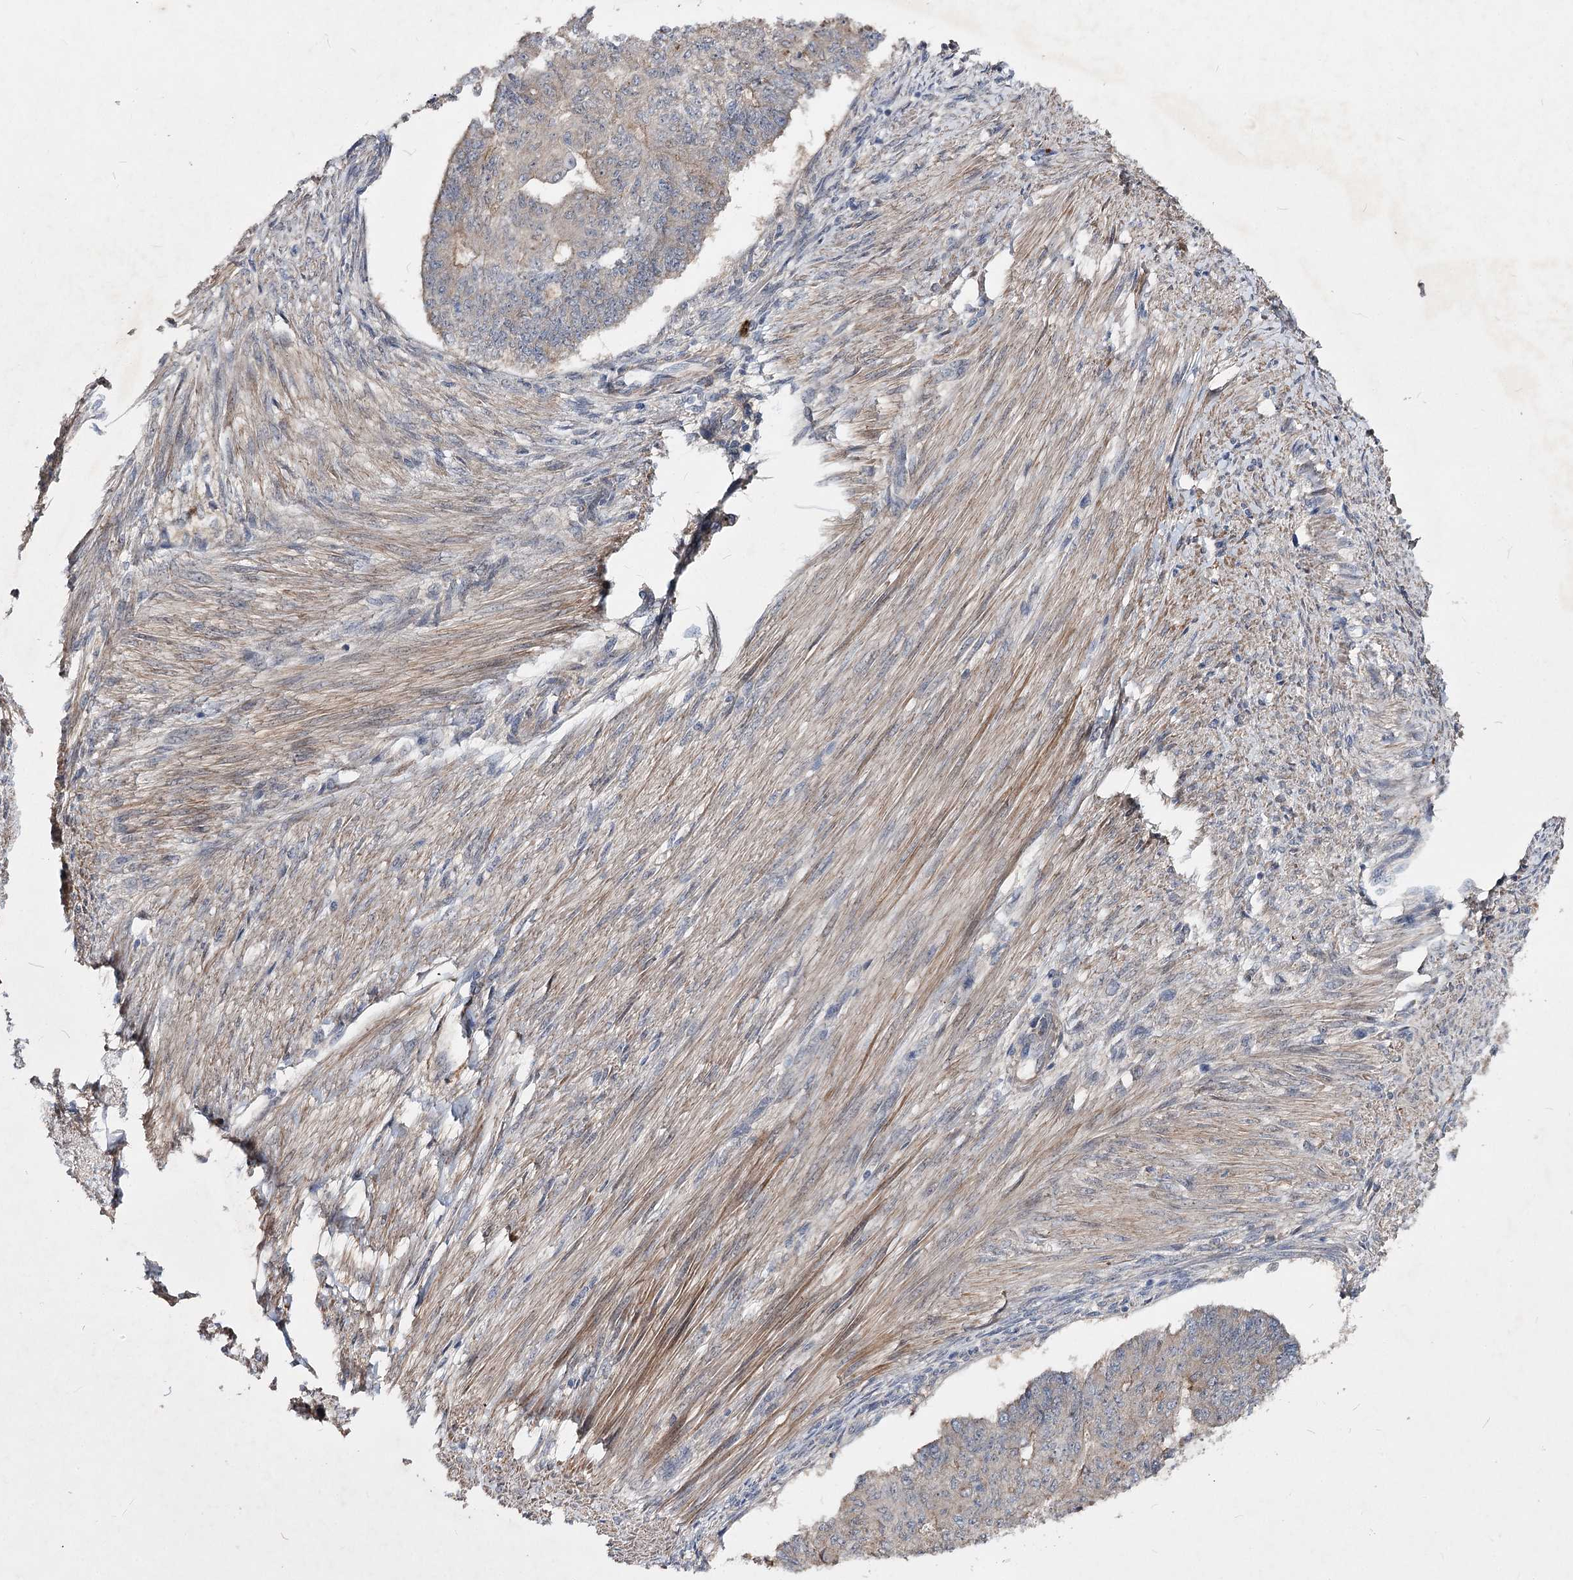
{"staining": {"intensity": "negative", "quantity": "none", "location": "none"}, "tissue": "endometrial cancer", "cell_type": "Tumor cells", "image_type": "cancer", "snomed": [{"axis": "morphology", "description": "Adenocarcinoma, NOS"}, {"axis": "topography", "description": "Endometrium"}], "caption": "IHC of human endometrial cancer (adenocarcinoma) exhibits no expression in tumor cells.", "gene": "MINDY3", "patient": {"sex": "female", "age": 32}}